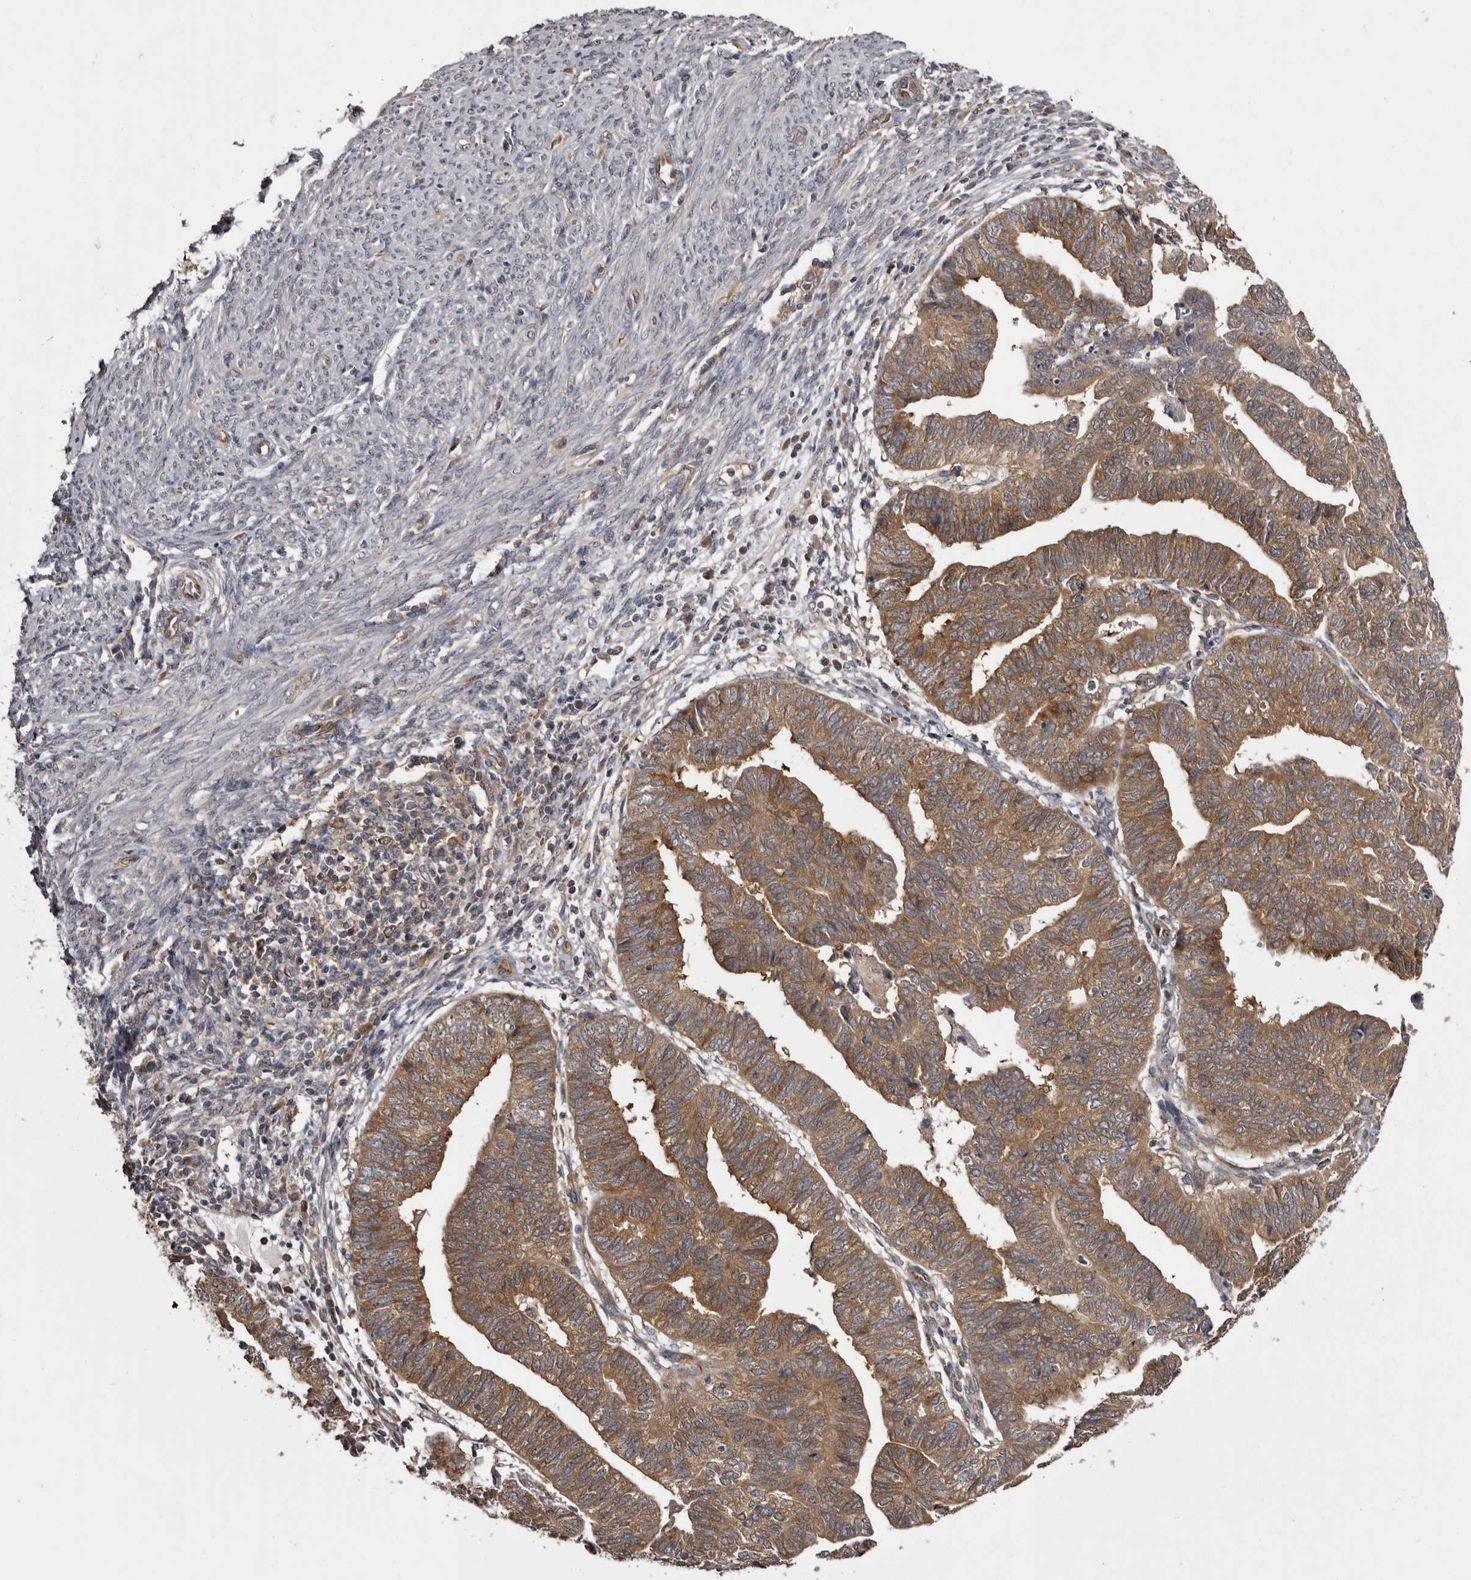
{"staining": {"intensity": "moderate", "quantity": ">75%", "location": "cytoplasmic/membranous"}, "tissue": "endometrial cancer", "cell_type": "Tumor cells", "image_type": "cancer", "snomed": [{"axis": "morphology", "description": "Adenocarcinoma, NOS"}, {"axis": "topography", "description": "Uterus"}], "caption": "A medium amount of moderate cytoplasmic/membranous positivity is seen in approximately >75% of tumor cells in adenocarcinoma (endometrial) tissue.", "gene": "DARS1", "patient": {"sex": "female", "age": 77}}